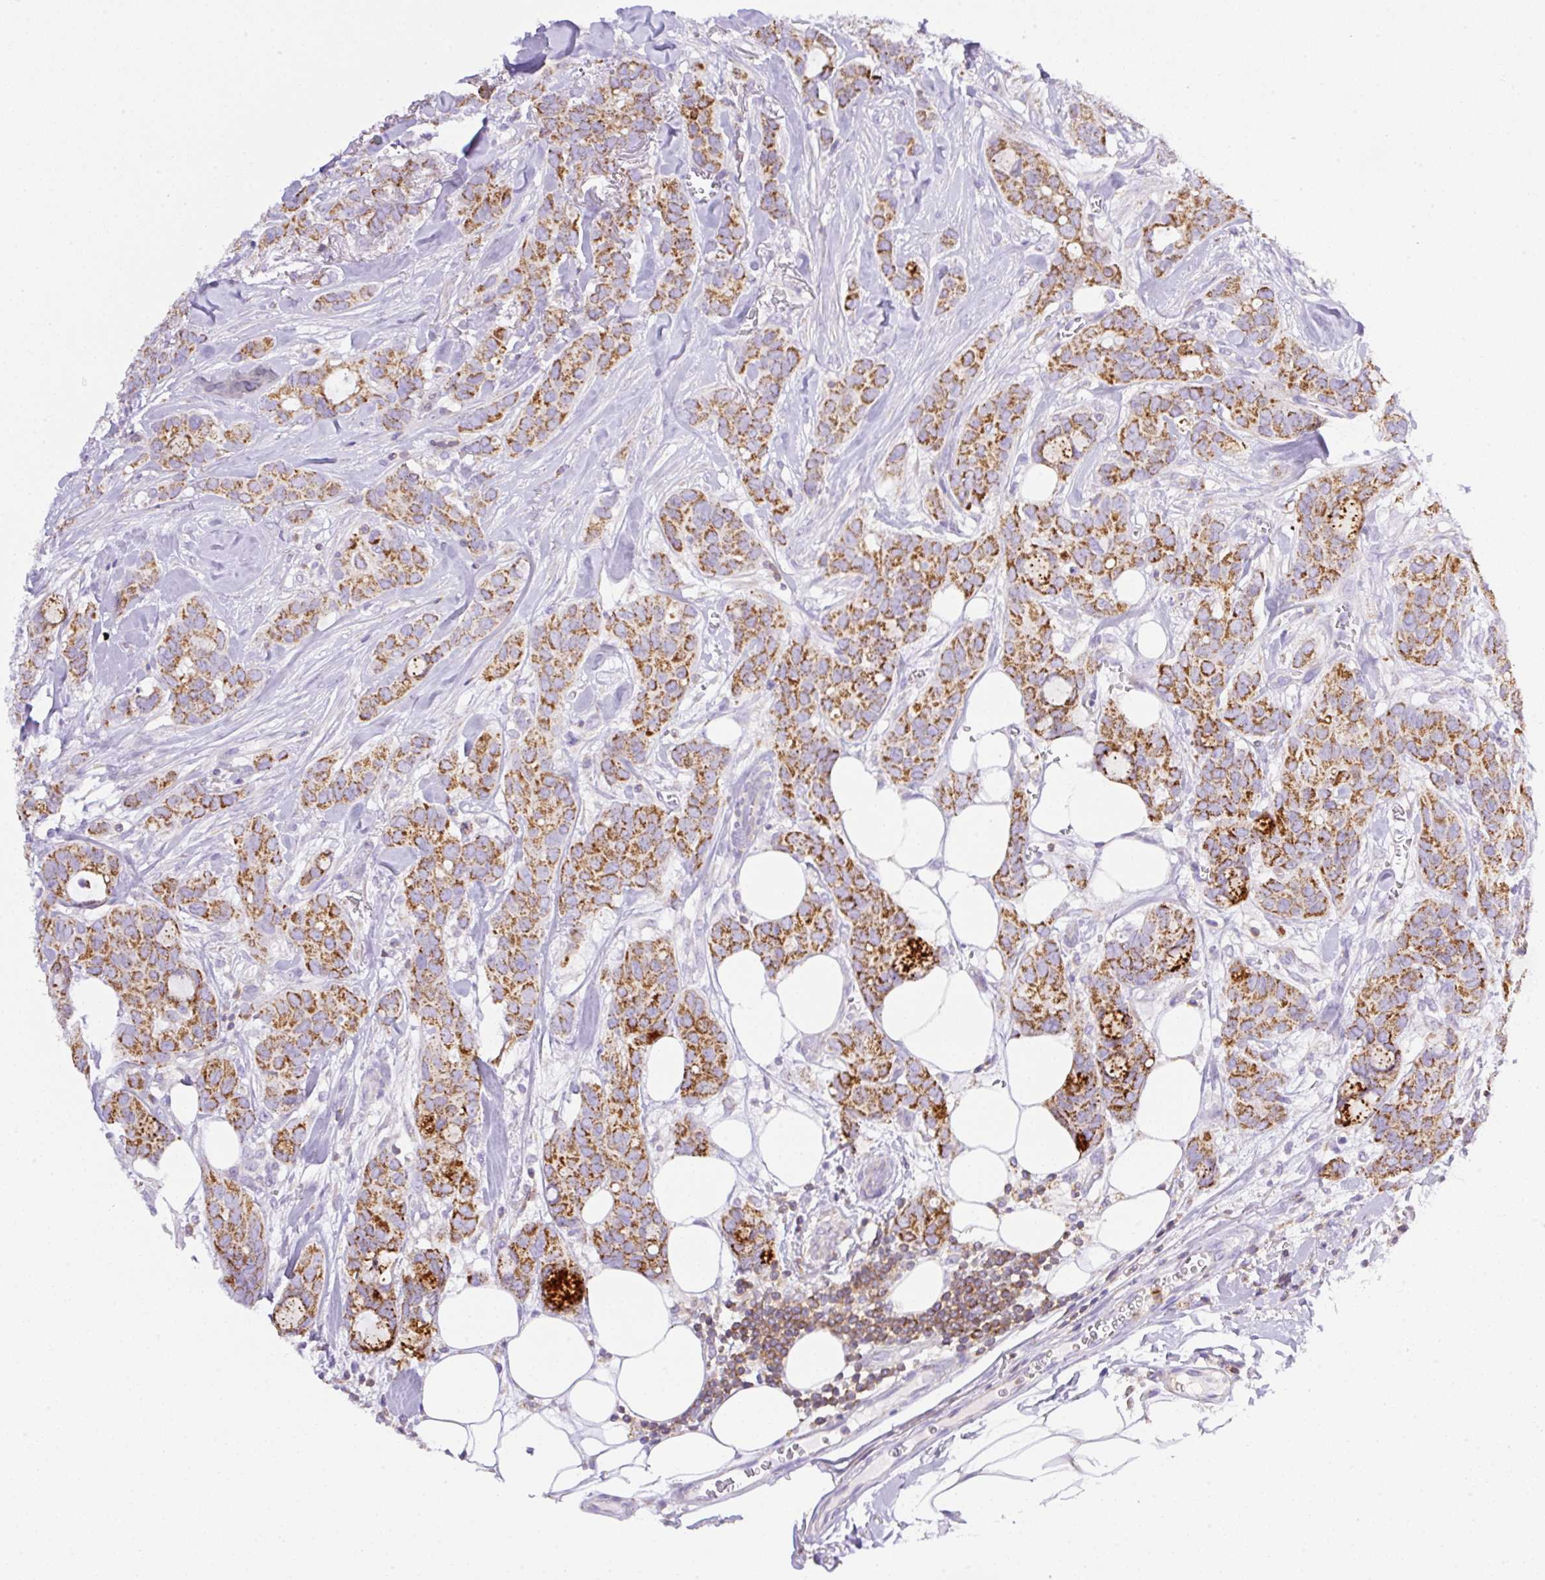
{"staining": {"intensity": "strong", "quantity": "25%-75%", "location": "cytoplasmic/membranous"}, "tissue": "breast cancer", "cell_type": "Tumor cells", "image_type": "cancer", "snomed": [{"axis": "morphology", "description": "Duct carcinoma"}, {"axis": "topography", "description": "Breast"}], "caption": "Breast cancer stained with a brown dye demonstrates strong cytoplasmic/membranous positive expression in about 25%-75% of tumor cells.", "gene": "NF1", "patient": {"sex": "female", "age": 84}}